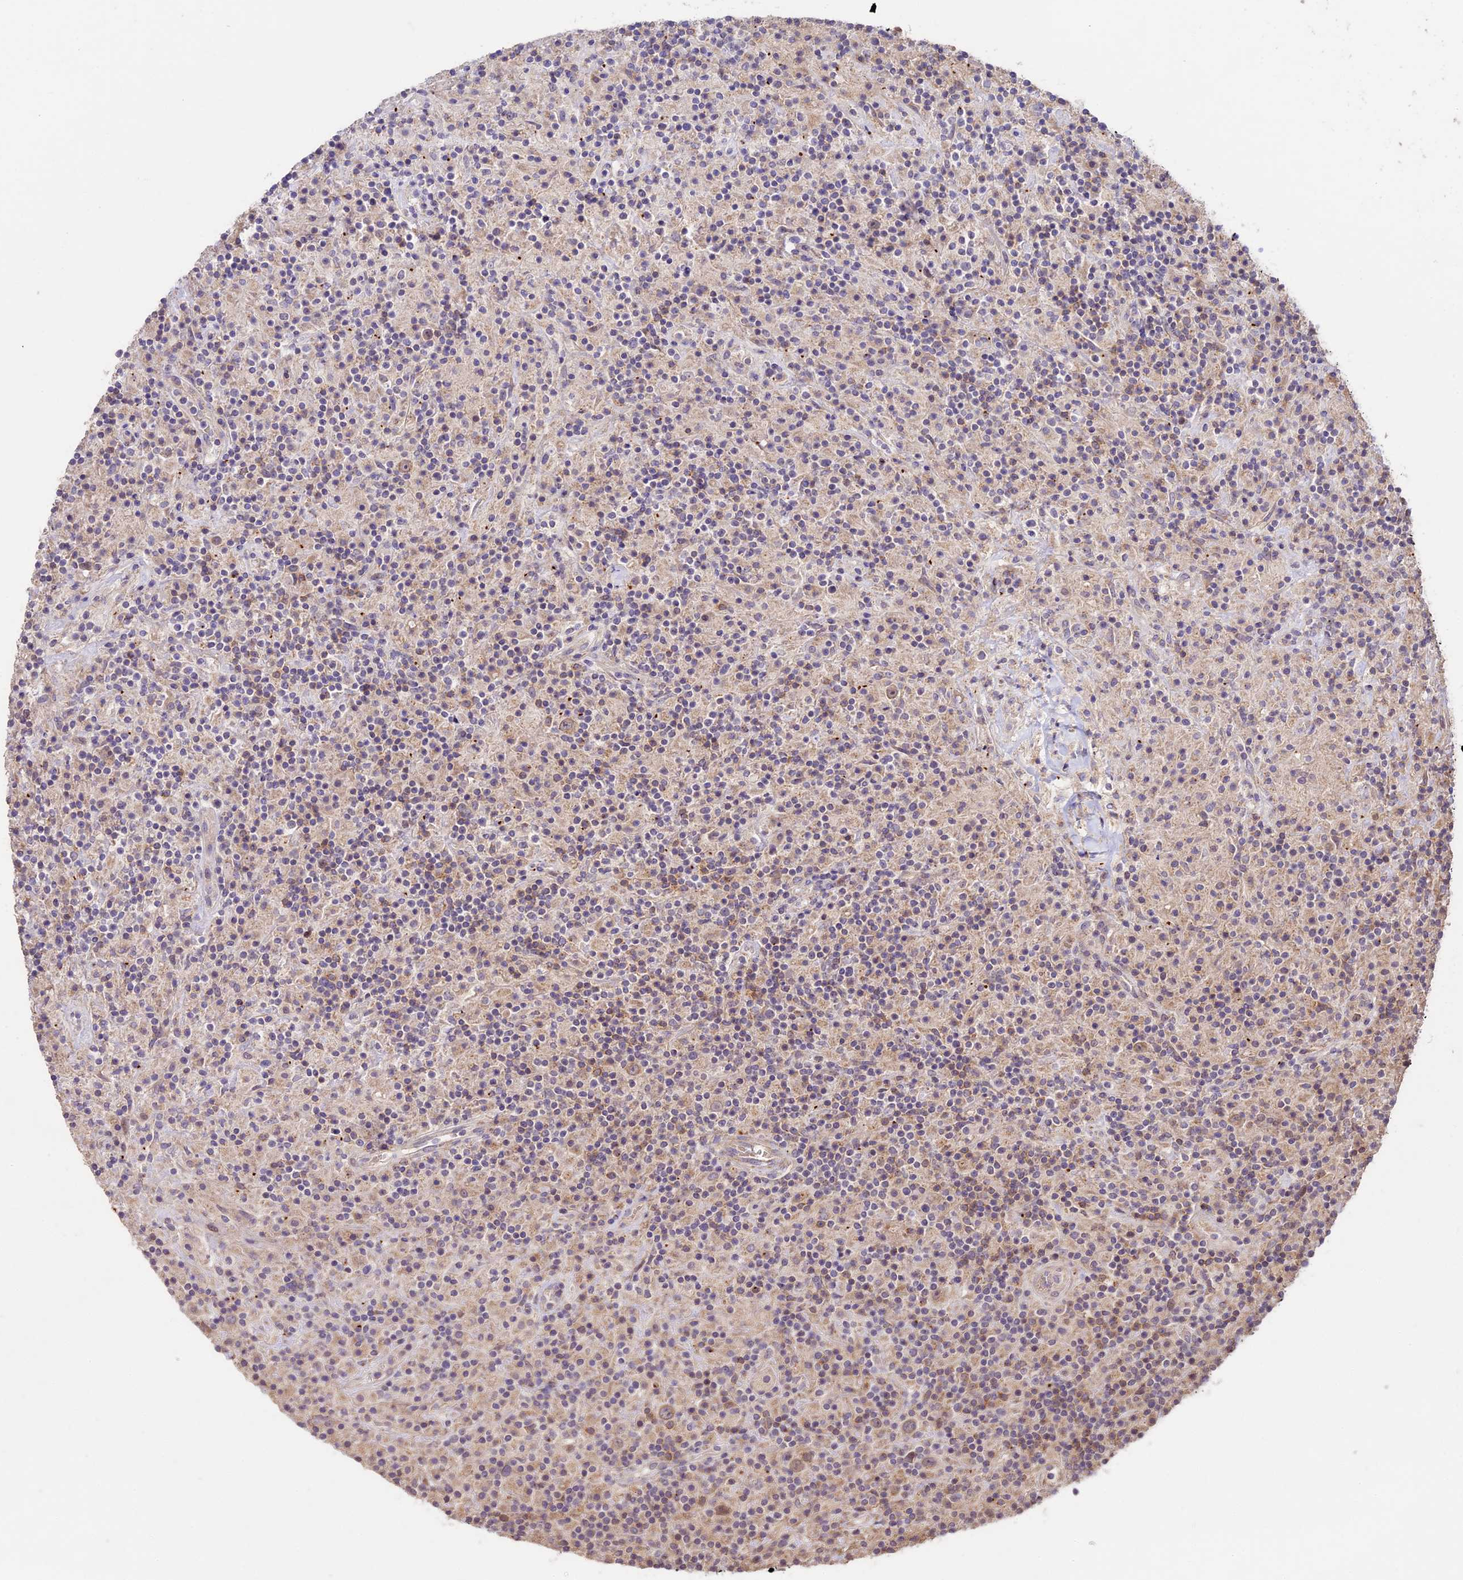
{"staining": {"intensity": "weak", "quantity": "<25%", "location": "cytoplasmic/membranous"}, "tissue": "lymphoma", "cell_type": "Tumor cells", "image_type": "cancer", "snomed": [{"axis": "morphology", "description": "Hodgkin's disease, NOS"}, {"axis": "topography", "description": "Lymph node"}], "caption": "Protein analysis of Hodgkin's disease displays no significant expression in tumor cells.", "gene": "BCAS4", "patient": {"sex": "male", "age": 70}}